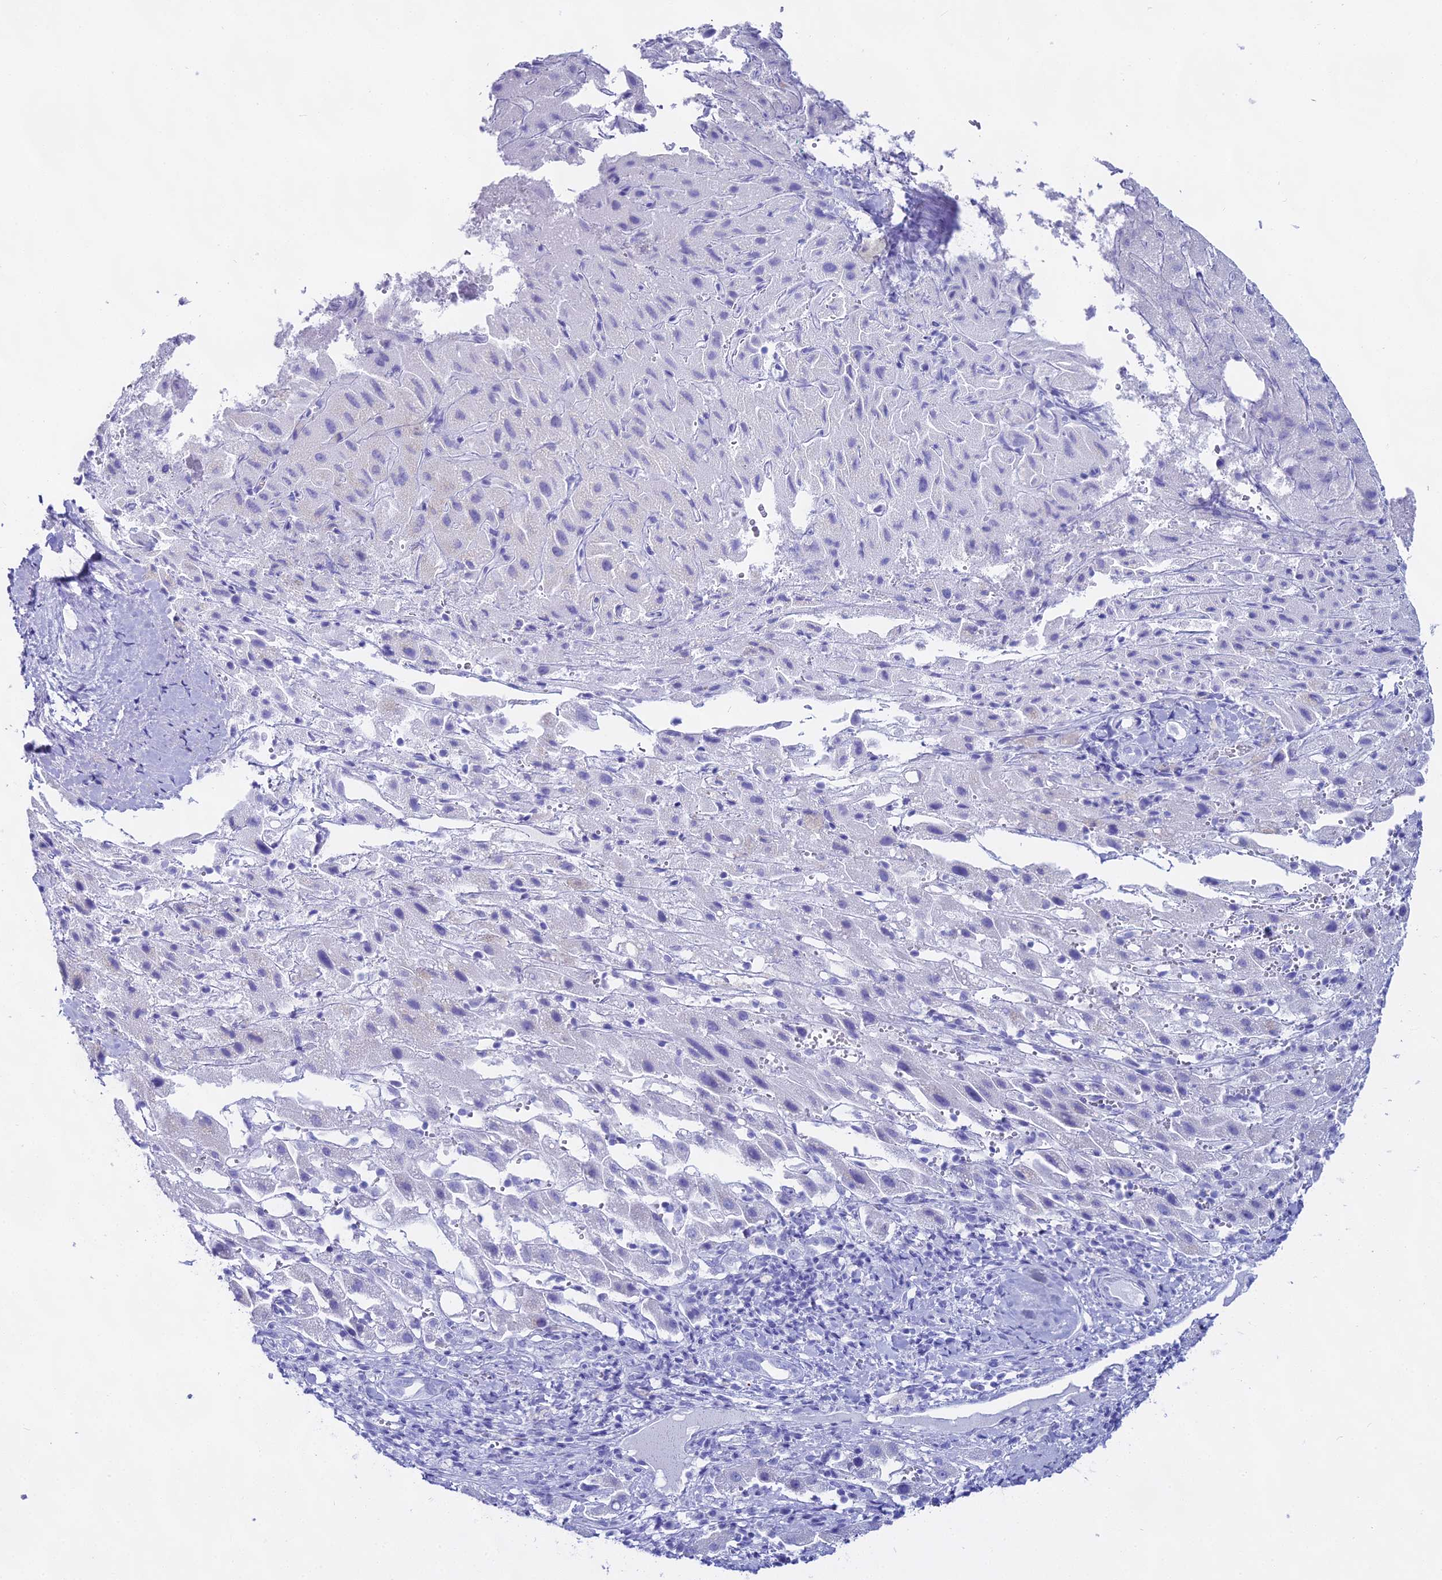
{"staining": {"intensity": "negative", "quantity": "none", "location": "none"}, "tissue": "liver cancer", "cell_type": "Tumor cells", "image_type": "cancer", "snomed": [{"axis": "morphology", "description": "Carcinoma, Hepatocellular, NOS"}, {"axis": "topography", "description": "Liver"}], "caption": "DAB (3,3'-diaminobenzidine) immunohistochemical staining of human liver cancer displays no significant positivity in tumor cells. (Stains: DAB (3,3'-diaminobenzidine) immunohistochemistry with hematoxylin counter stain, Microscopy: brightfield microscopy at high magnification).", "gene": "CGB2", "patient": {"sex": "female", "age": 58}}